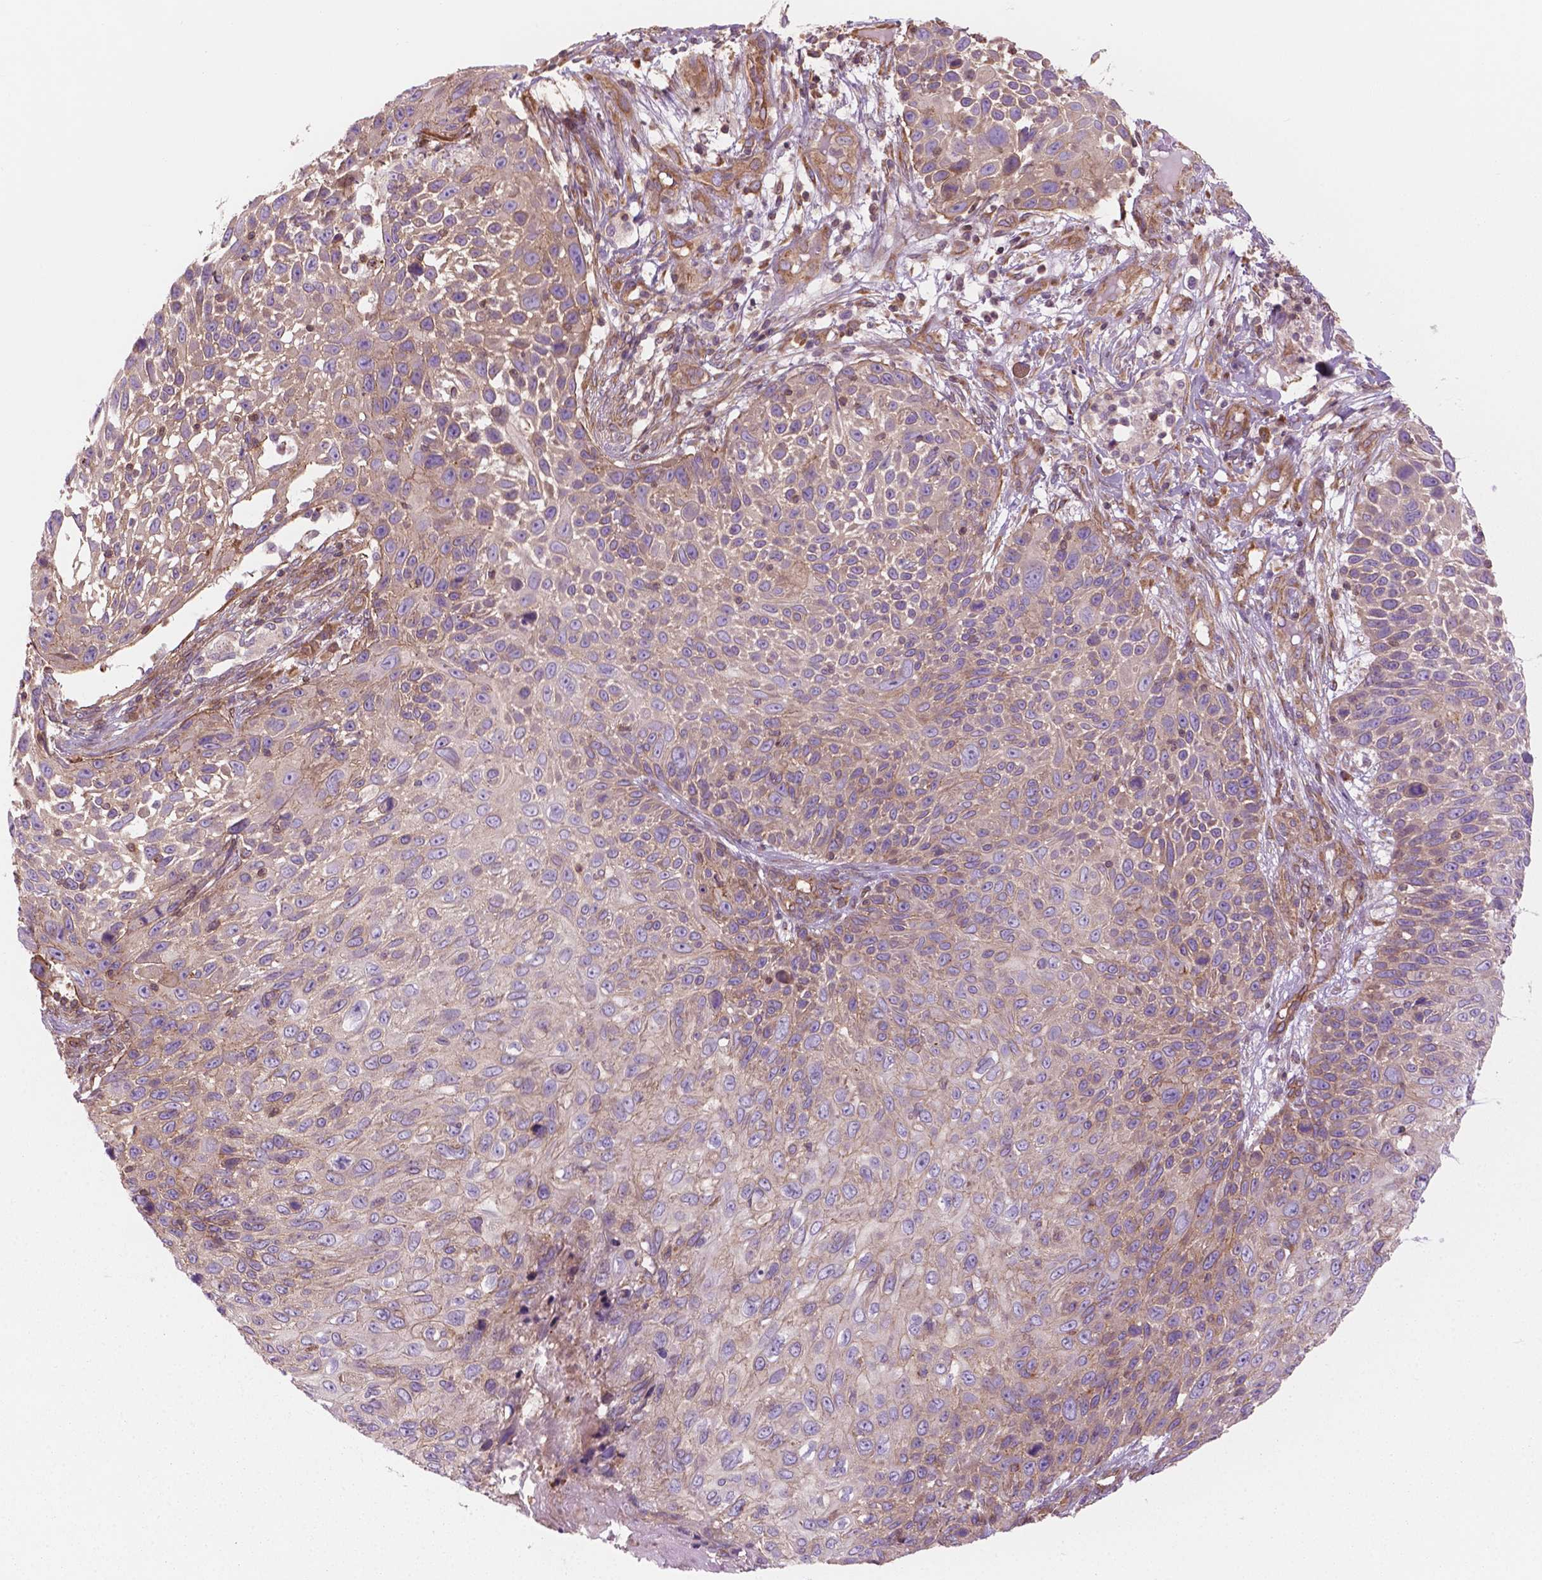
{"staining": {"intensity": "weak", "quantity": "25%-75%", "location": "cytoplasmic/membranous"}, "tissue": "skin cancer", "cell_type": "Tumor cells", "image_type": "cancer", "snomed": [{"axis": "morphology", "description": "Squamous cell carcinoma, NOS"}, {"axis": "topography", "description": "Skin"}], "caption": "The photomicrograph demonstrates staining of skin cancer, revealing weak cytoplasmic/membranous protein staining (brown color) within tumor cells.", "gene": "SURF4", "patient": {"sex": "male", "age": 92}}